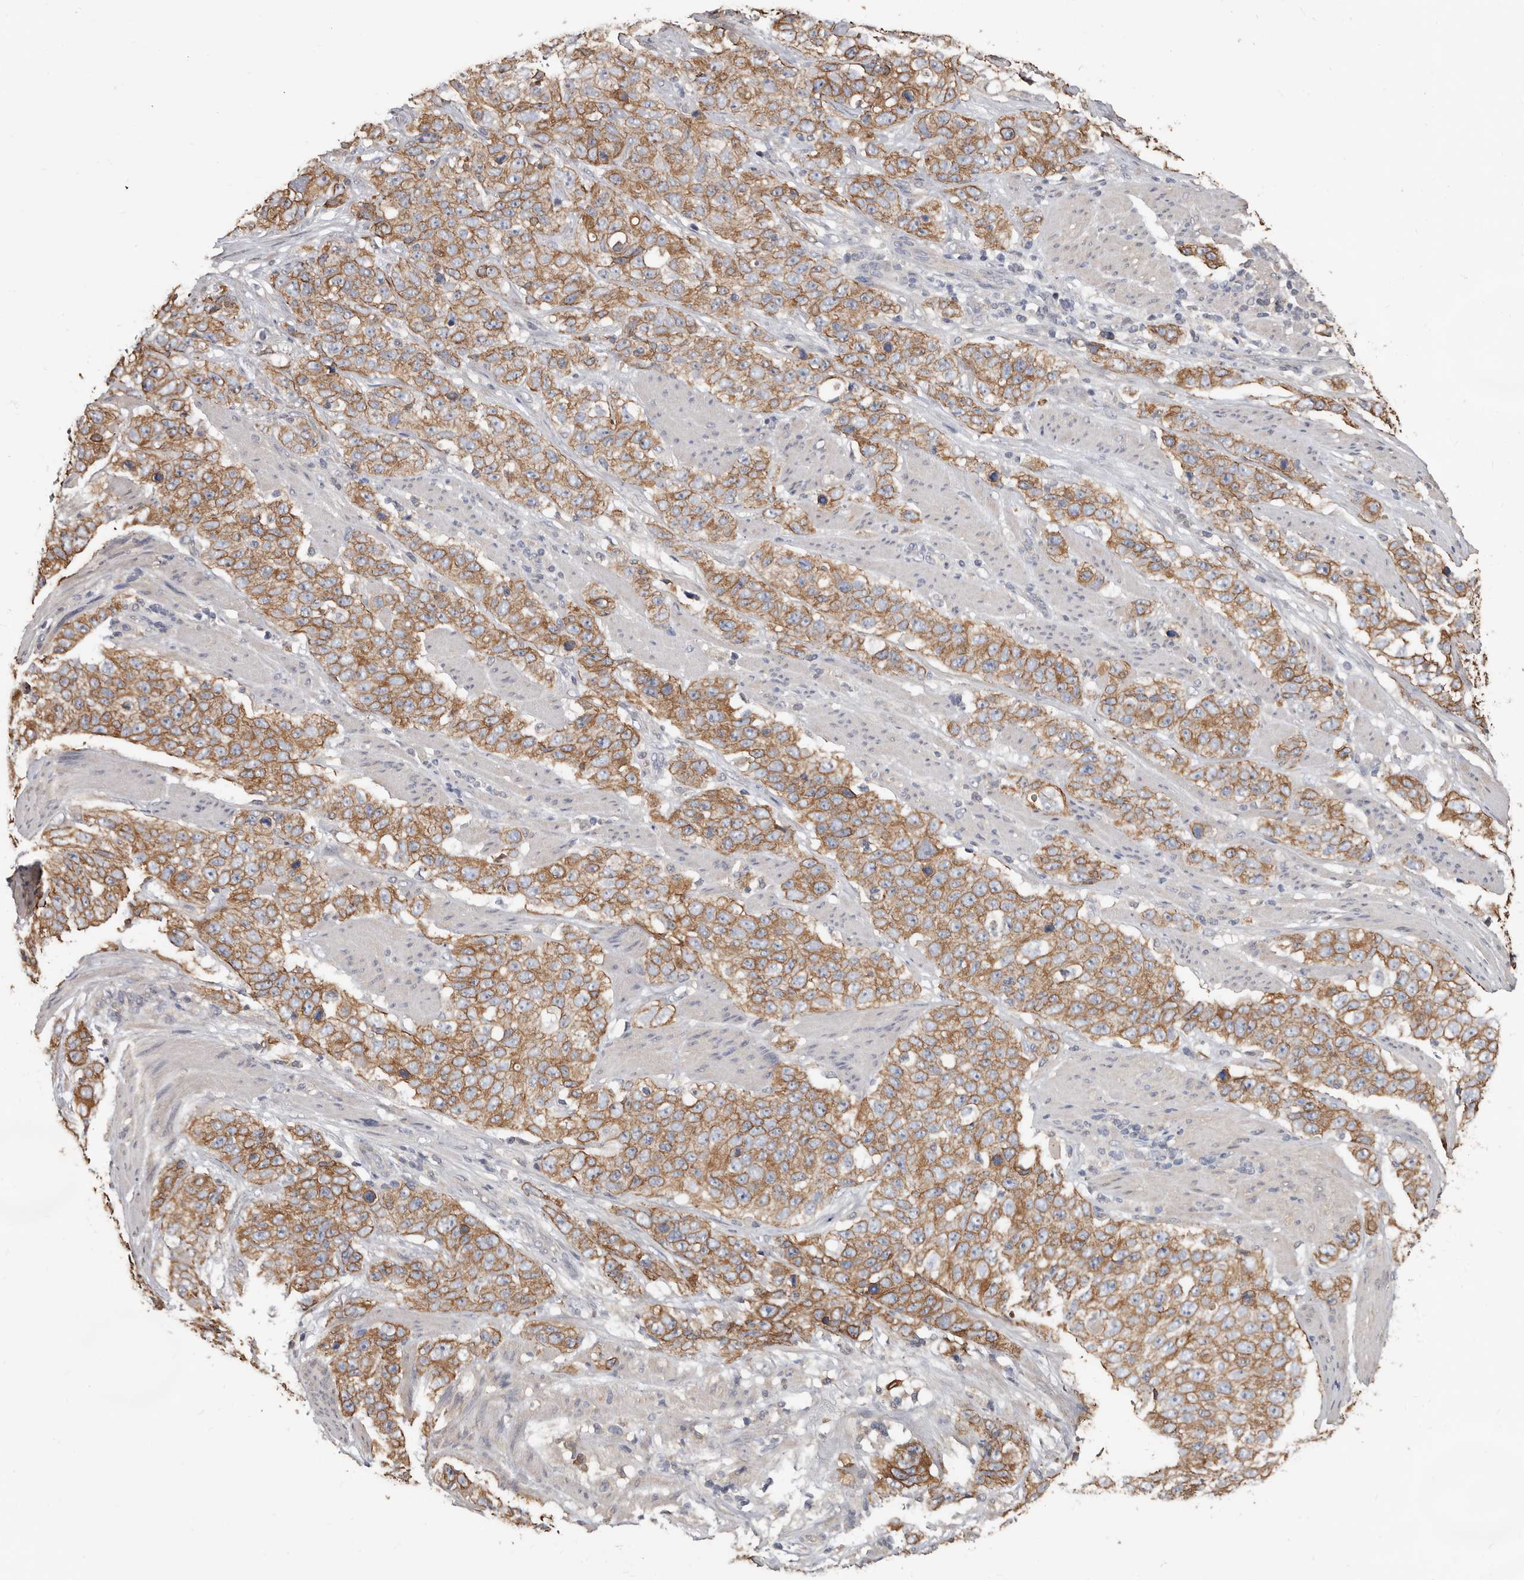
{"staining": {"intensity": "moderate", "quantity": ">75%", "location": "cytoplasmic/membranous"}, "tissue": "stomach cancer", "cell_type": "Tumor cells", "image_type": "cancer", "snomed": [{"axis": "morphology", "description": "Adenocarcinoma, NOS"}, {"axis": "topography", "description": "Stomach"}], "caption": "Immunohistochemistry (IHC) micrograph of adenocarcinoma (stomach) stained for a protein (brown), which exhibits medium levels of moderate cytoplasmic/membranous staining in approximately >75% of tumor cells.", "gene": "MRPL18", "patient": {"sex": "male", "age": 48}}